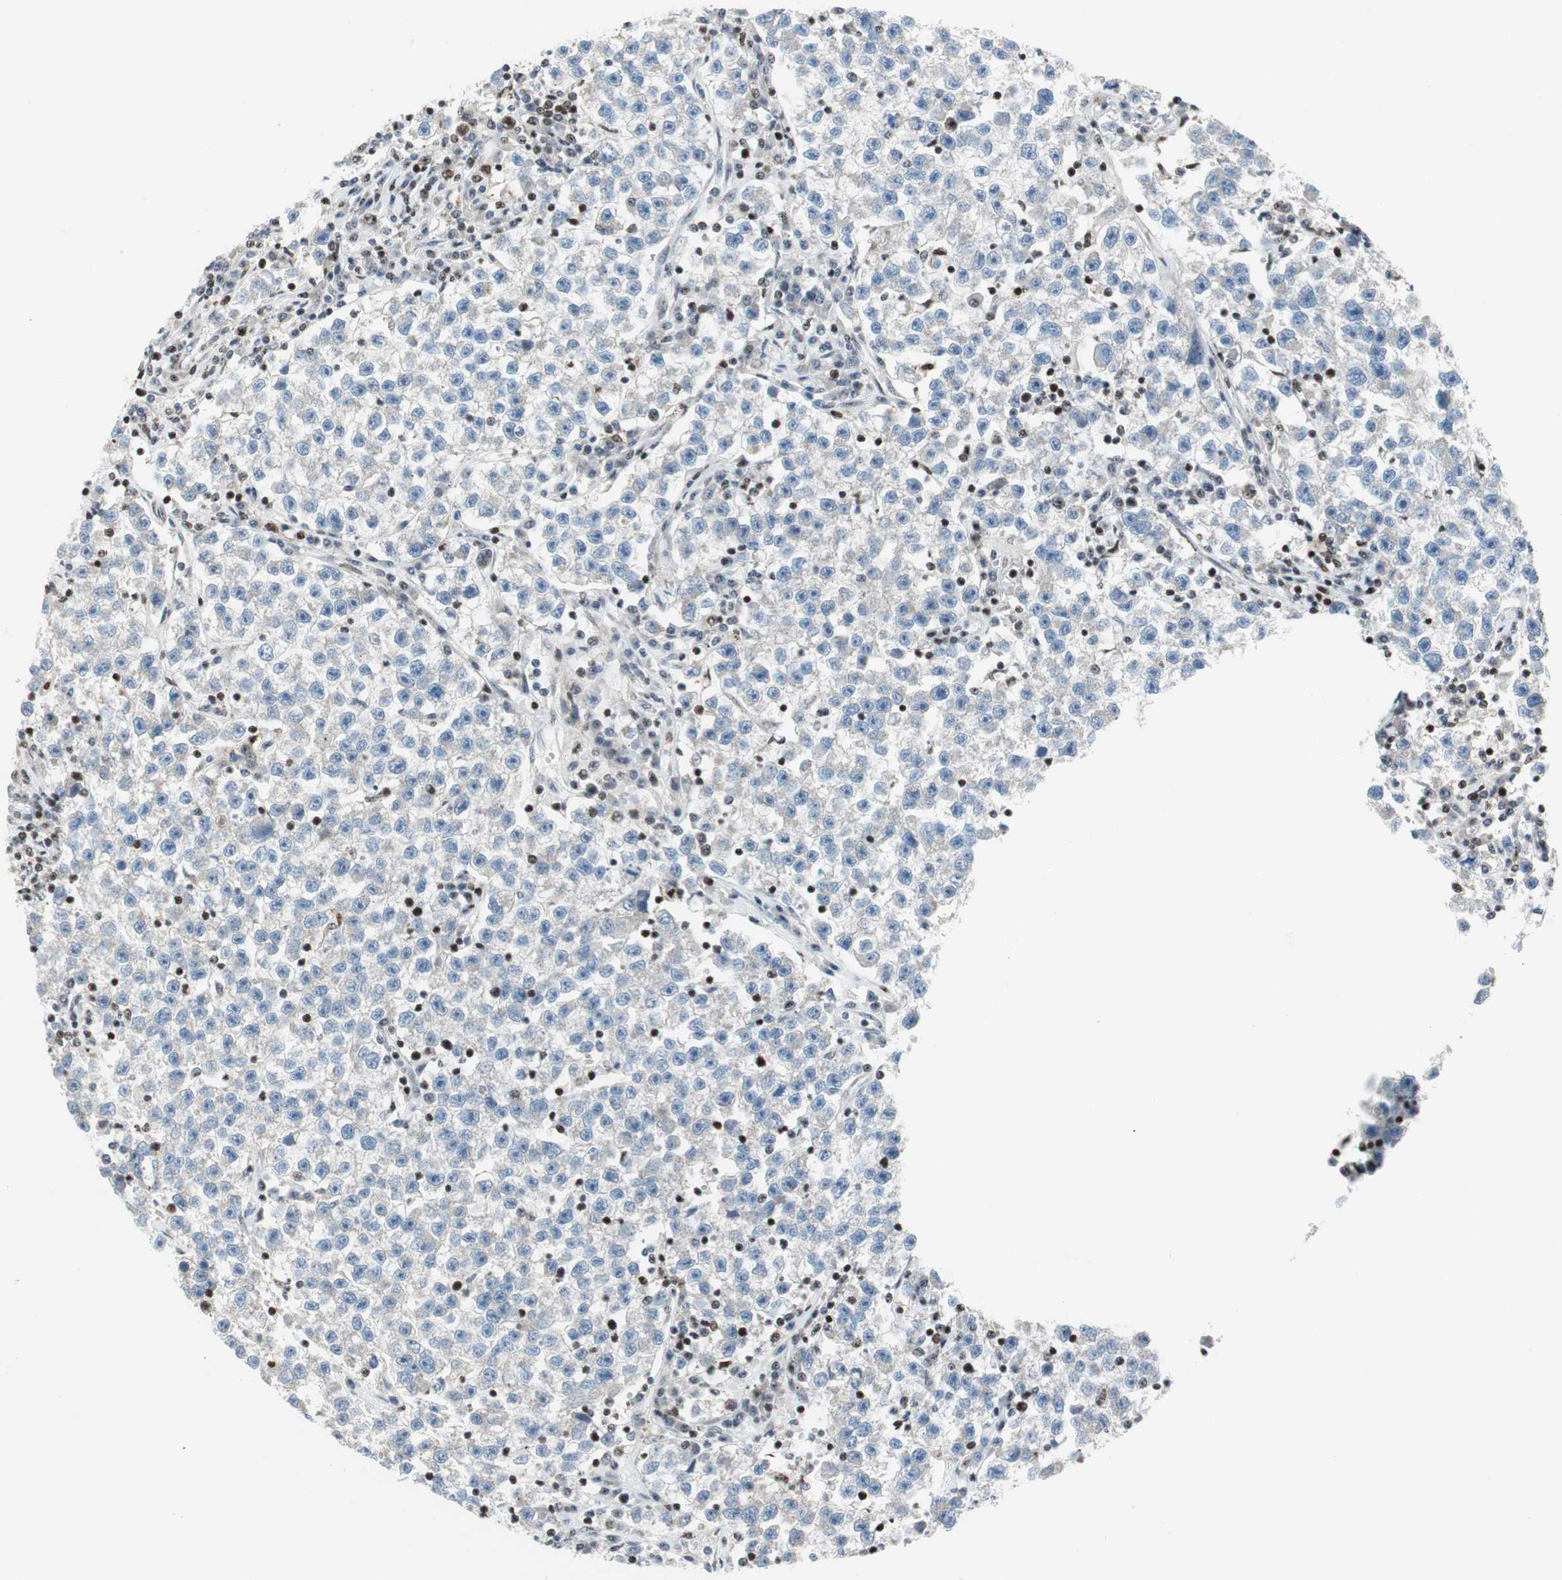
{"staining": {"intensity": "negative", "quantity": "none", "location": "none"}, "tissue": "testis cancer", "cell_type": "Tumor cells", "image_type": "cancer", "snomed": [{"axis": "morphology", "description": "Seminoma, NOS"}, {"axis": "topography", "description": "Testis"}], "caption": "A histopathology image of human testis cancer (seminoma) is negative for staining in tumor cells.", "gene": "RGS10", "patient": {"sex": "male", "age": 22}}